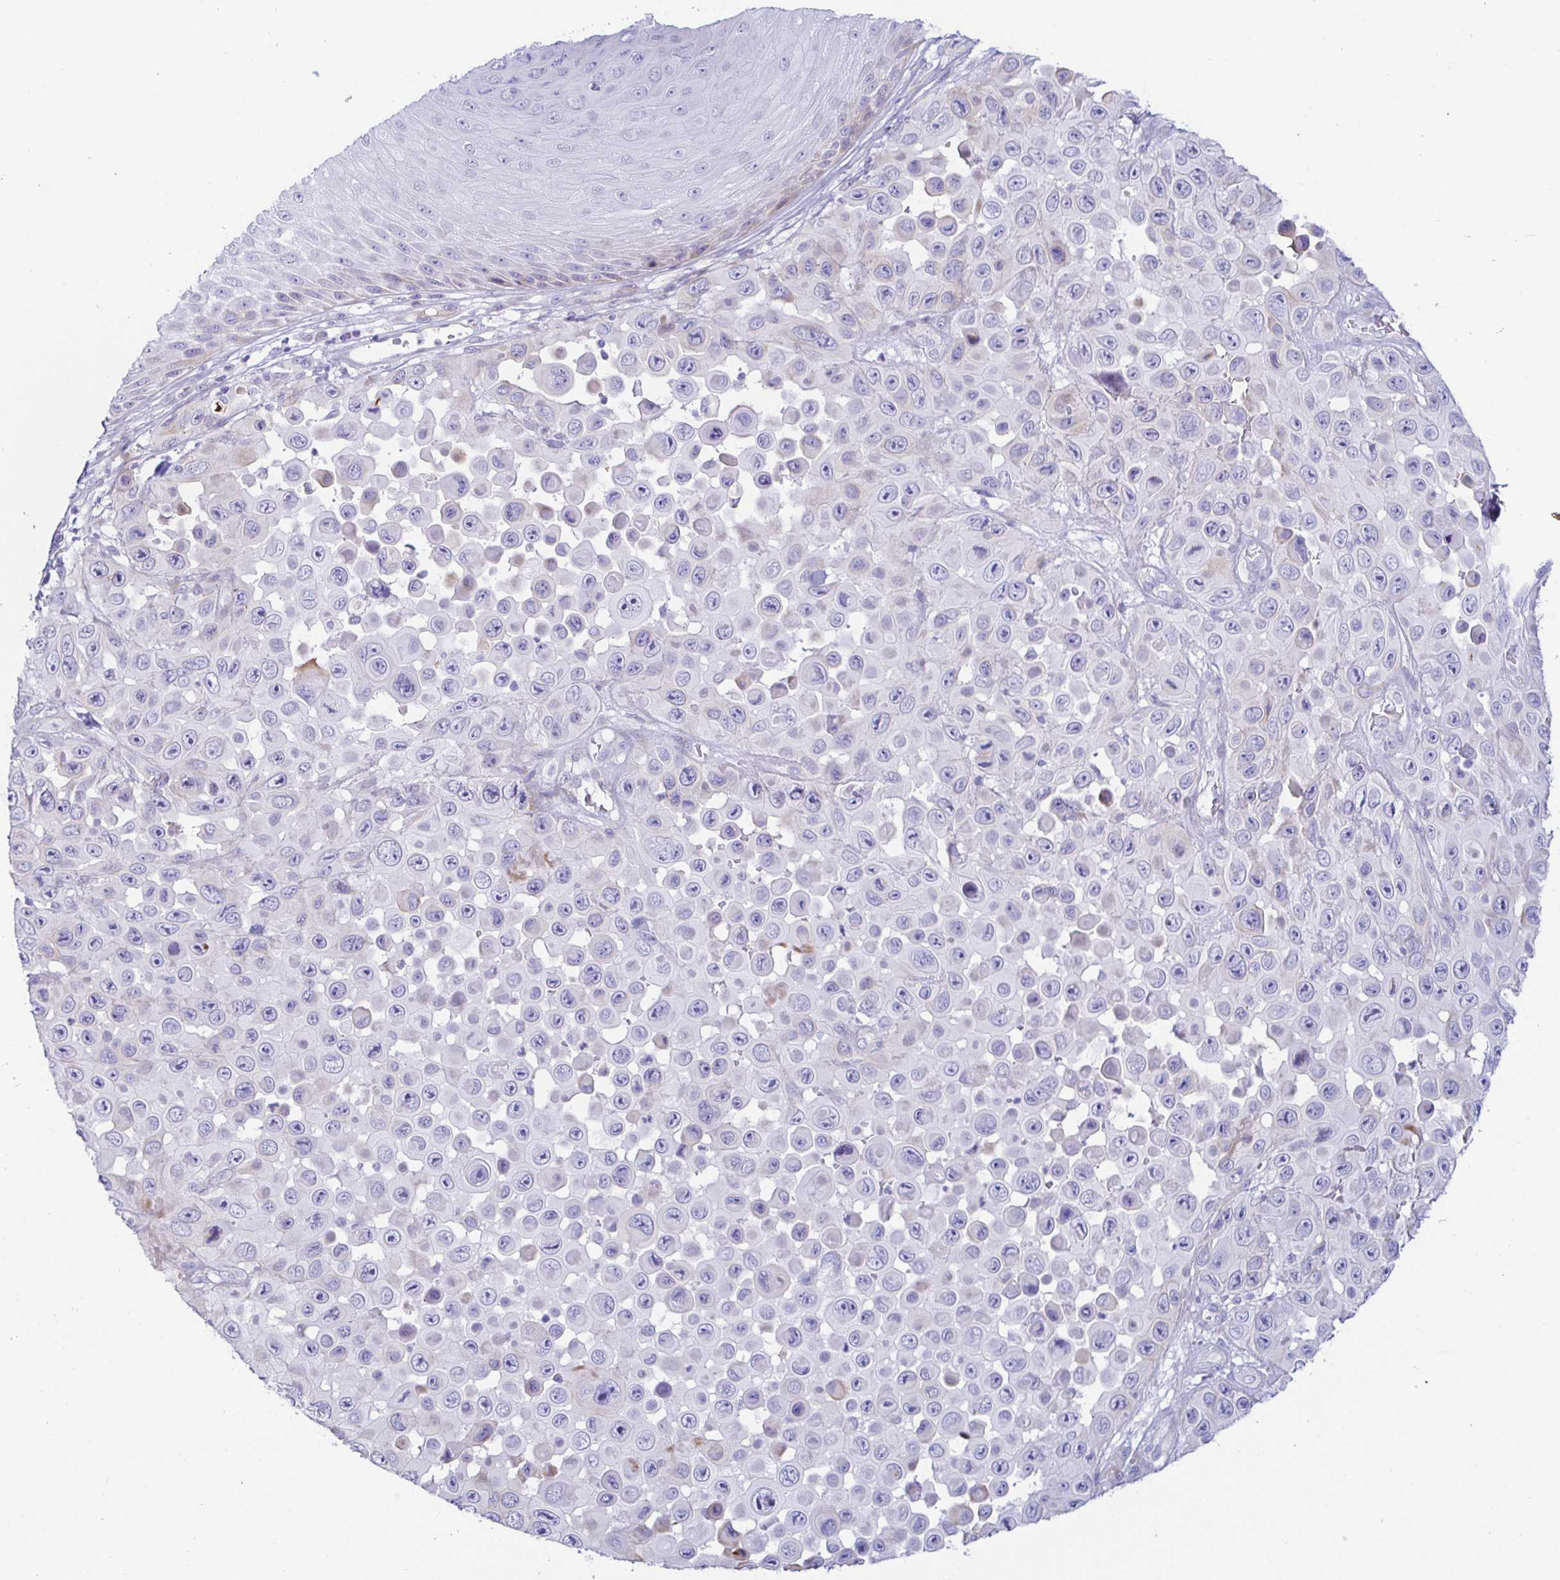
{"staining": {"intensity": "weak", "quantity": "<25%", "location": "cytoplasmic/membranous"}, "tissue": "skin cancer", "cell_type": "Tumor cells", "image_type": "cancer", "snomed": [{"axis": "morphology", "description": "Squamous cell carcinoma, NOS"}, {"axis": "topography", "description": "Skin"}], "caption": "Tumor cells show no significant expression in skin squamous cell carcinoma.", "gene": "PINLYP", "patient": {"sex": "male", "age": 81}}